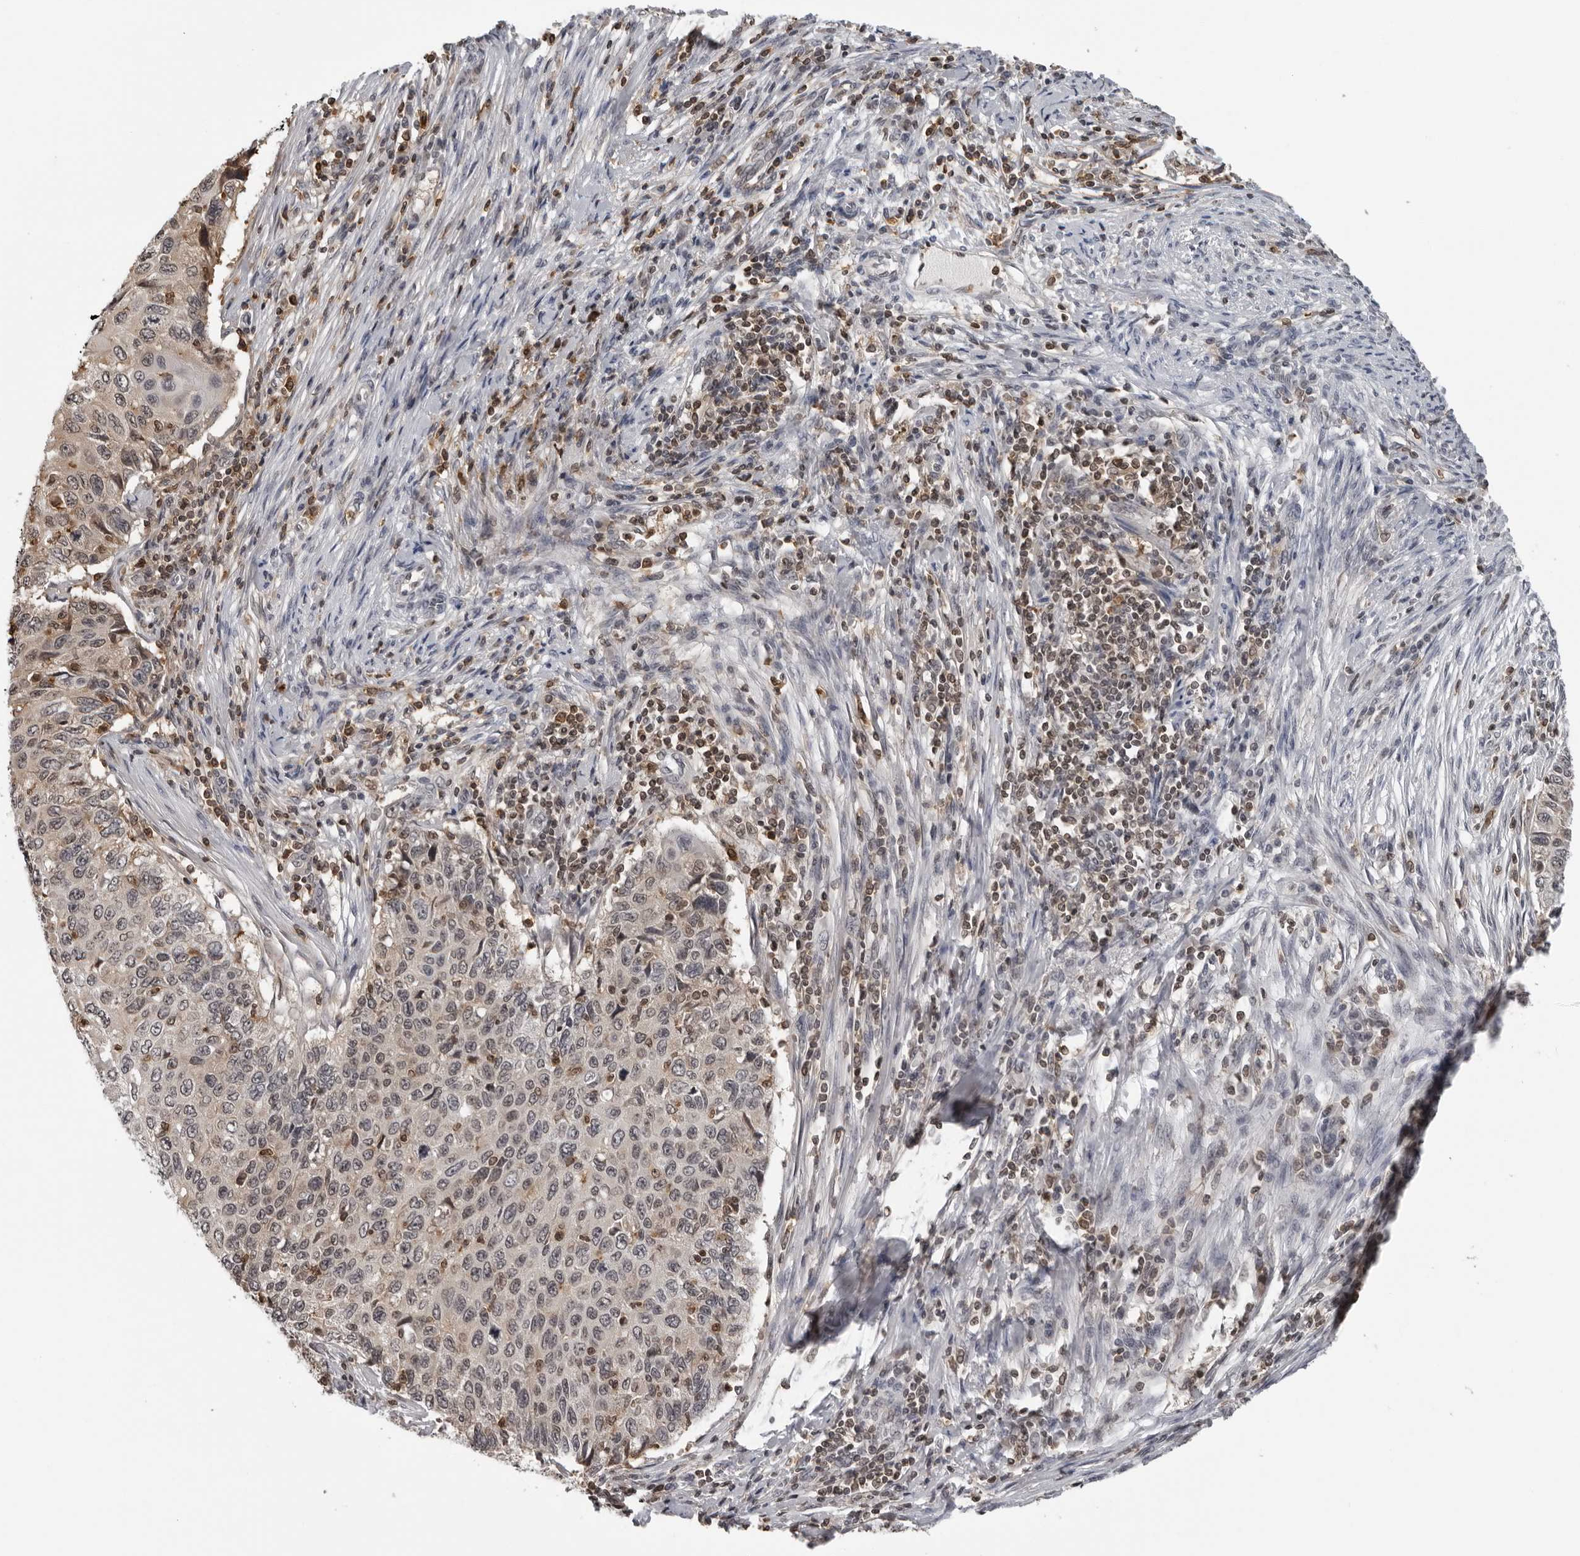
{"staining": {"intensity": "weak", "quantity": "25%-75%", "location": "cytoplasmic/membranous,nuclear"}, "tissue": "cervical cancer", "cell_type": "Tumor cells", "image_type": "cancer", "snomed": [{"axis": "morphology", "description": "Squamous cell carcinoma, NOS"}, {"axis": "topography", "description": "Cervix"}], "caption": "DAB immunohistochemical staining of squamous cell carcinoma (cervical) exhibits weak cytoplasmic/membranous and nuclear protein positivity in approximately 25%-75% of tumor cells. The staining was performed using DAB, with brown indicating positive protein expression. Nuclei are stained blue with hematoxylin.", "gene": "HSPH1", "patient": {"sex": "female", "age": 70}}